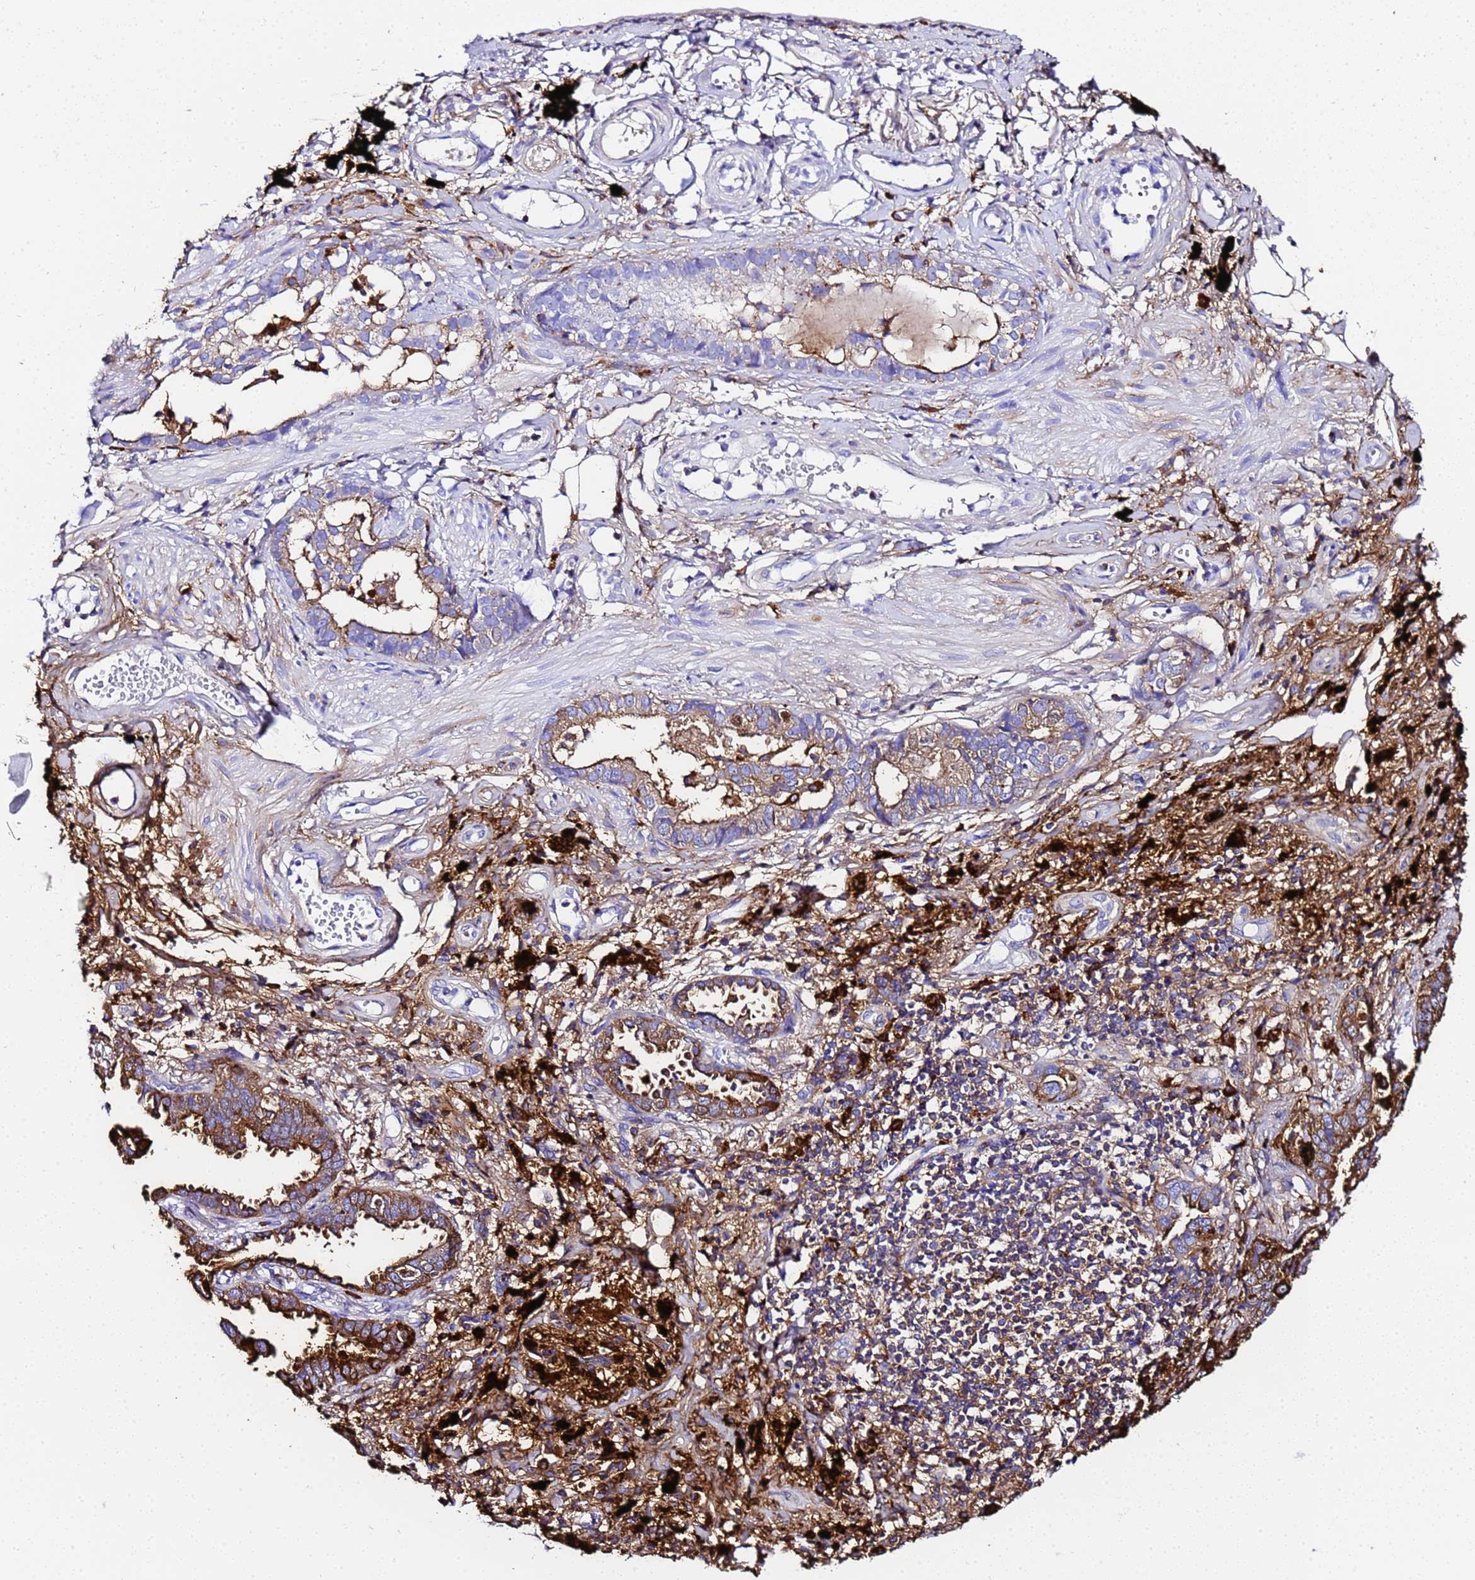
{"staining": {"intensity": "strong", "quantity": ">75%", "location": "cytoplasmic/membranous"}, "tissue": "lung cancer", "cell_type": "Tumor cells", "image_type": "cancer", "snomed": [{"axis": "morphology", "description": "Adenocarcinoma, NOS"}, {"axis": "topography", "description": "Lung"}], "caption": "IHC of adenocarcinoma (lung) demonstrates high levels of strong cytoplasmic/membranous expression in about >75% of tumor cells. The staining is performed using DAB brown chromogen to label protein expression. The nuclei are counter-stained blue using hematoxylin.", "gene": "FTL", "patient": {"sex": "male", "age": 67}}